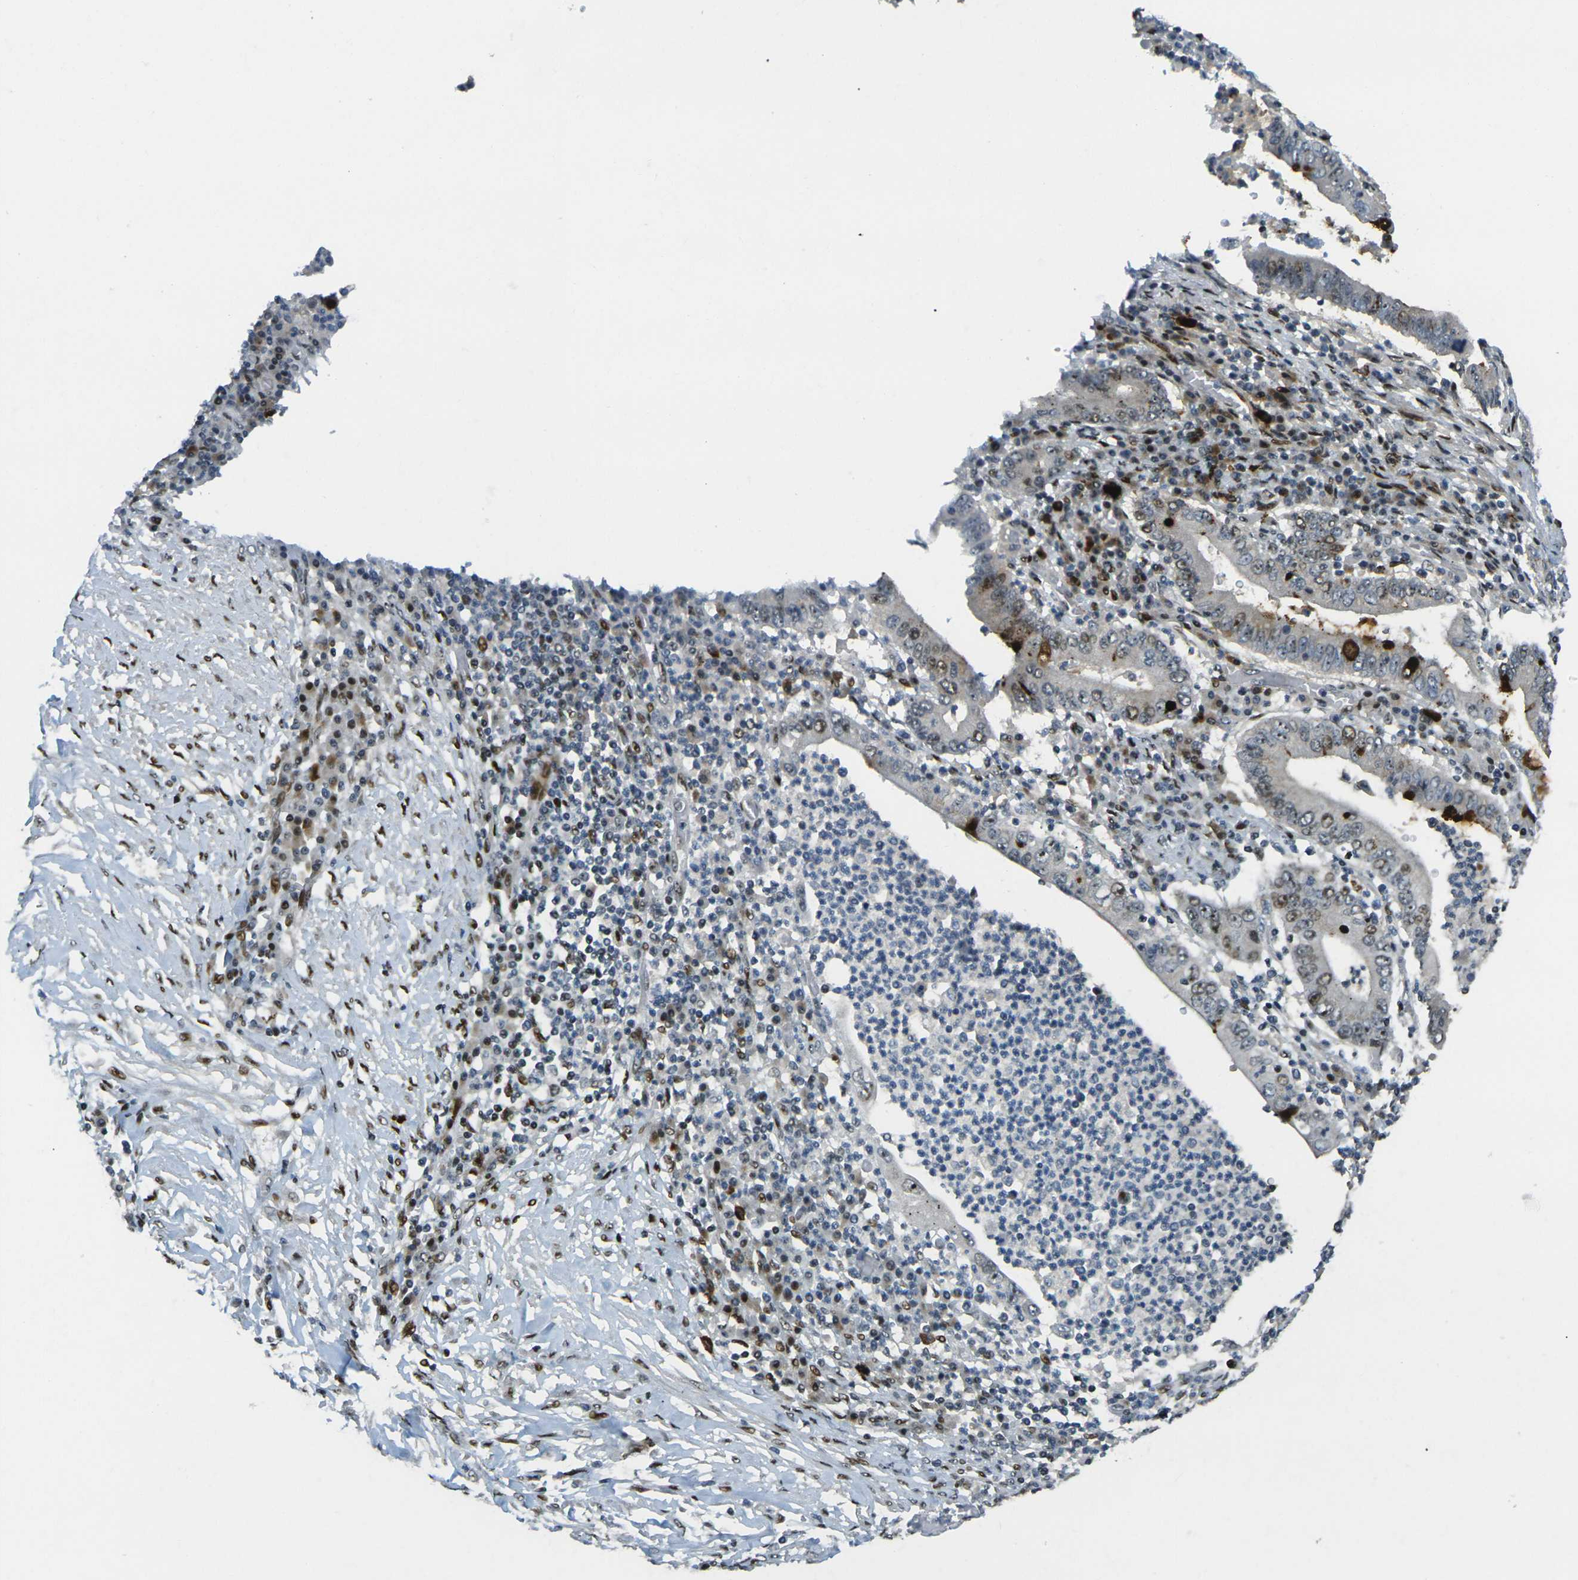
{"staining": {"intensity": "moderate", "quantity": ">75%", "location": "nuclear"}, "tissue": "stomach cancer", "cell_type": "Tumor cells", "image_type": "cancer", "snomed": [{"axis": "morphology", "description": "Normal tissue, NOS"}, {"axis": "morphology", "description": "Adenocarcinoma, NOS"}, {"axis": "topography", "description": "Esophagus"}, {"axis": "topography", "description": "Stomach, upper"}, {"axis": "topography", "description": "Peripheral nerve tissue"}], "caption": "Immunohistochemistry photomicrograph of neoplastic tissue: human stomach cancer (adenocarcinoma) stained using immunohistochemistry demonstrates medium levels of moderate protein expression localized specifically in the nuclear of tumor cells, appearing as a nuclear brown color.", "gene": "UBE2C", "patient": {"sex": "male", "age": 62}}